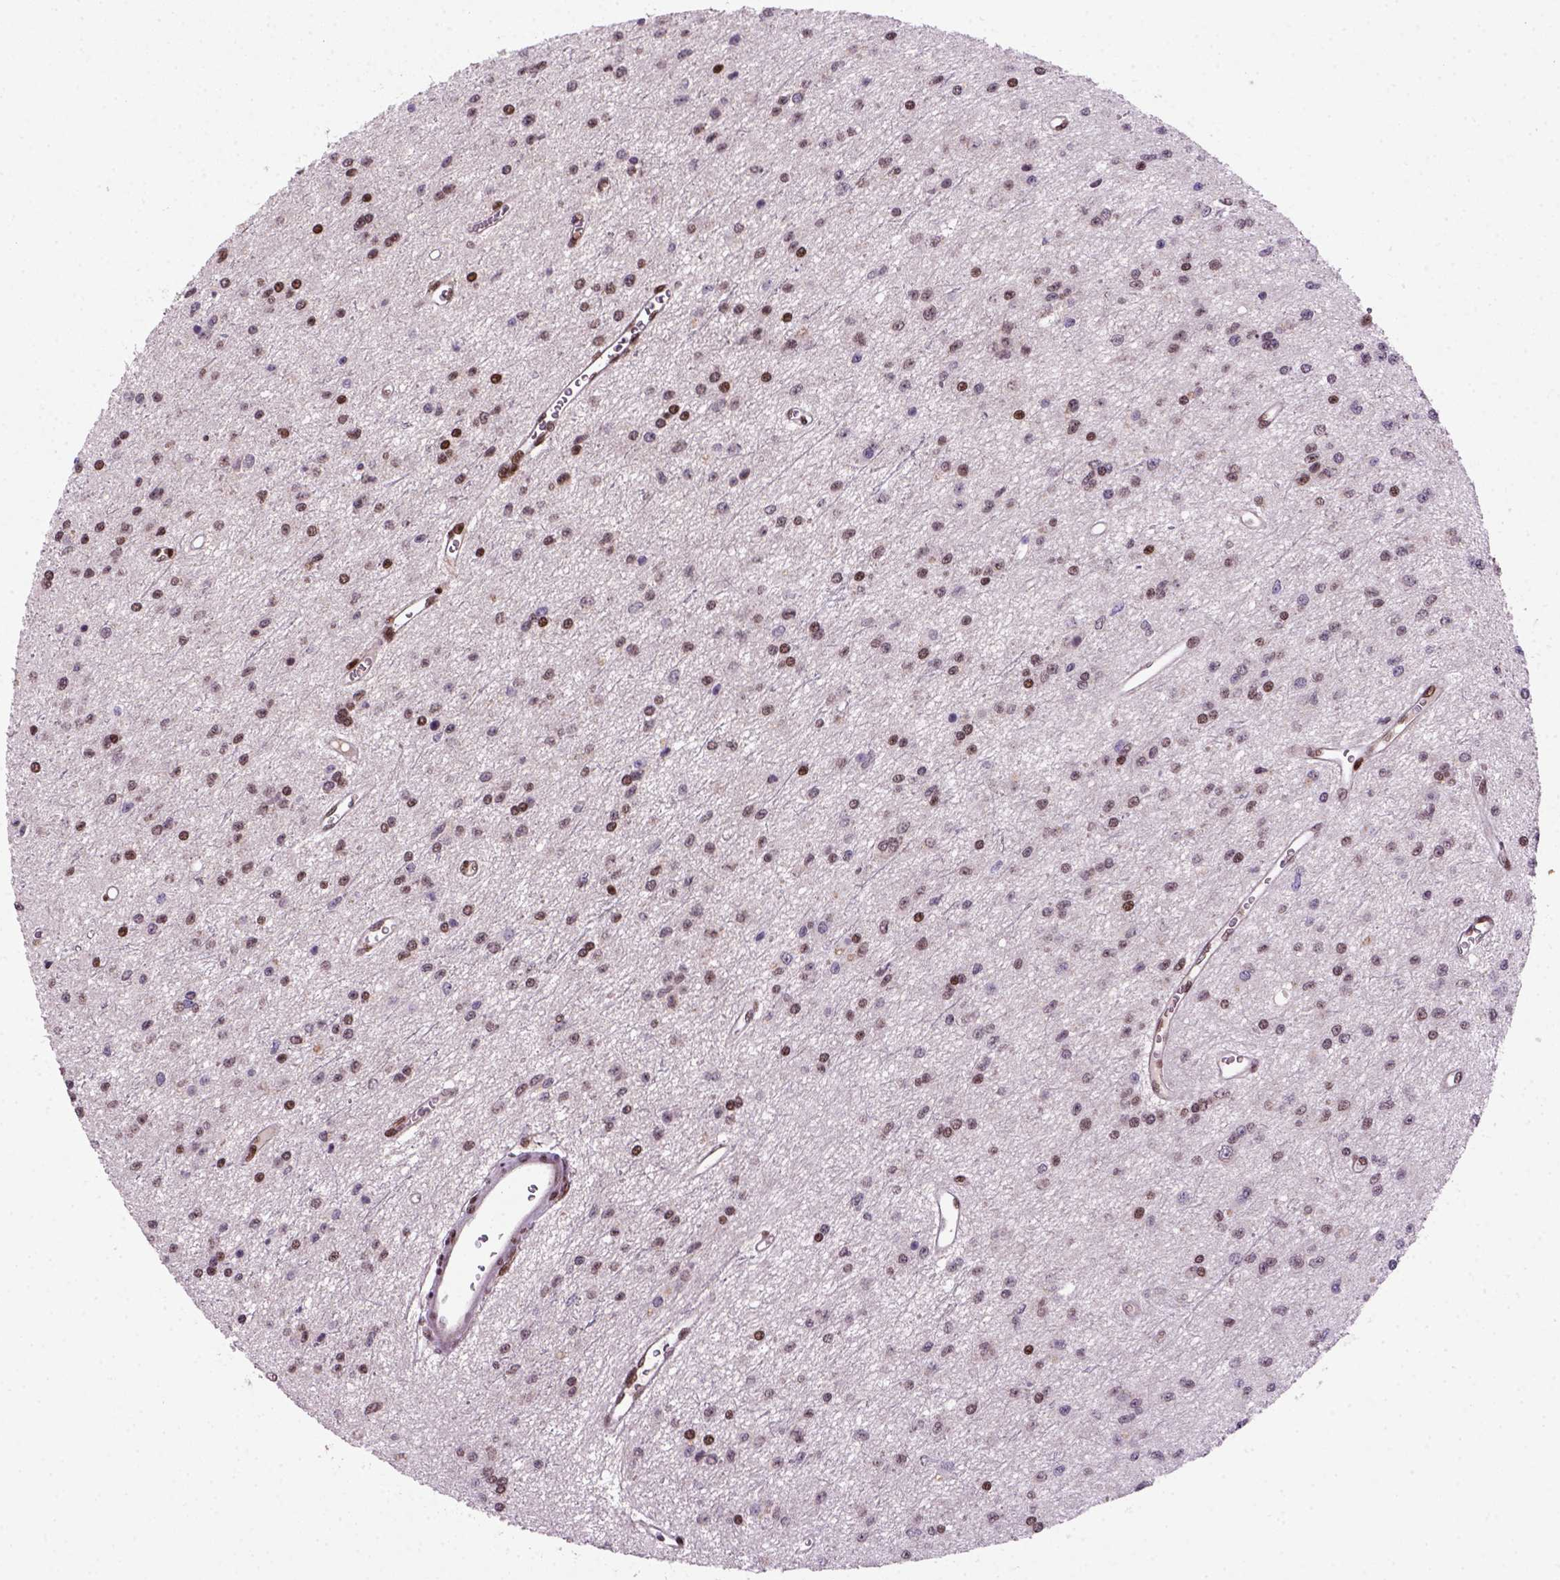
{"staining": {"intensity": "moderate", "quantity": ">75%", "location": "nuclear"}, "tissue": "glioma", "cell_type": "Tumor cells", "image_type": "cancer", "snomed": [{"axis": "morphology", "description": "Glioma, malignant, Low grade"}, {"axis": "topography", "description": "Brain"}], "caption": "There is medium levels of moderate nuclear positivity in tumor cells of malignant glioma (low-grade), as demonstrated by immunohistochemical staining (brown color).", "gene": "MGMT", "patient": {"sex": "female", "age": 45}}